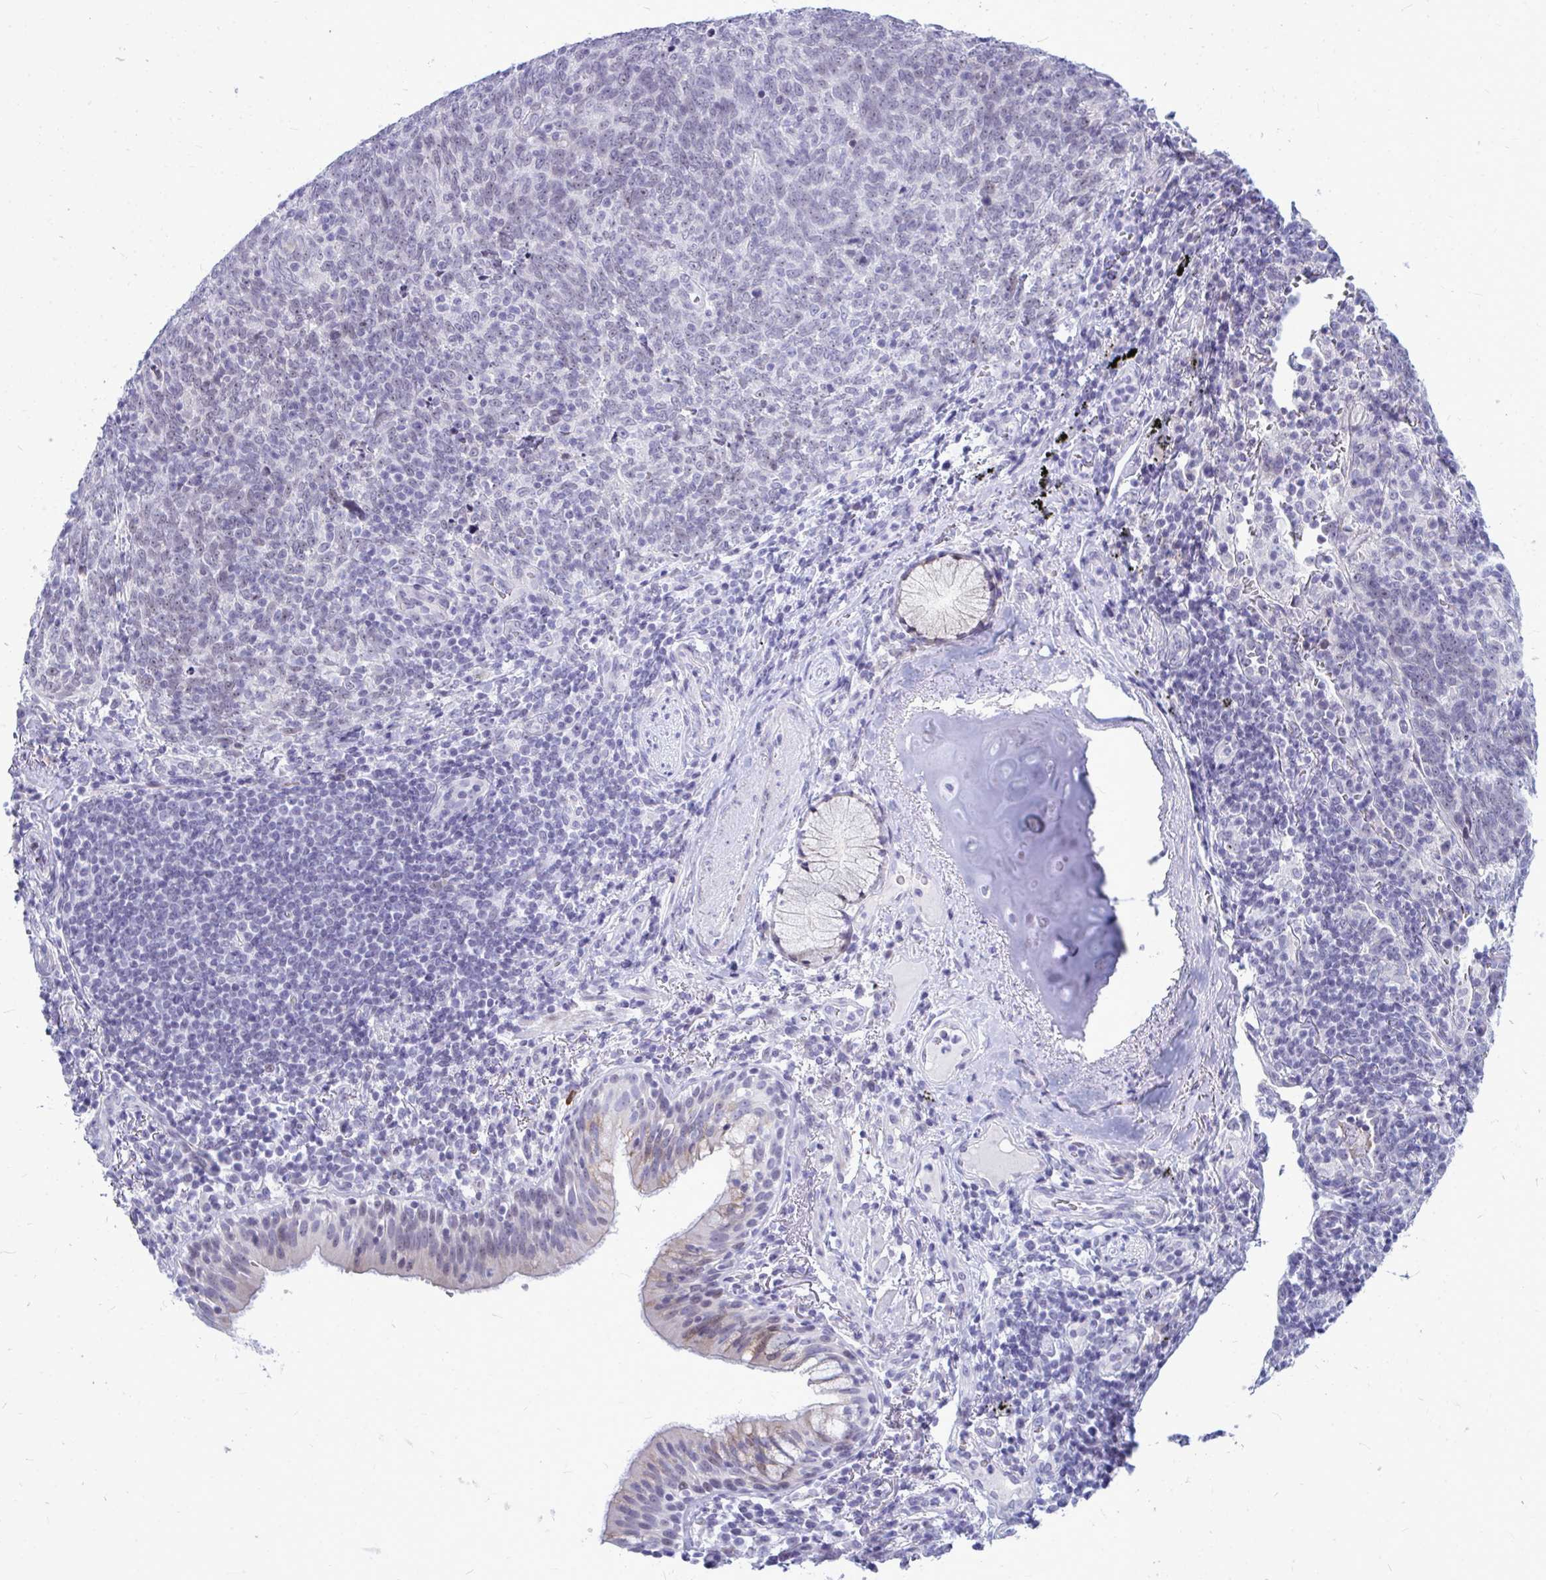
{"staining": {"intensity": "weak", "quantity": "<25%", "location": "nuclear"}, "tissue": "lung cancer", "cell_type": "Tumor cells", "image_type": "cancer", "snomed": [{"axis": "morphology", "description": "Squamous cell carcinoma, NOS"}, {"axis": "topography", "description": "Lung"}], "caption": "Tumor cells show no significant expression in squamous cell carcinoma (lung).", "gene": "ZSCAN25", "patient": {"sex": "female", "age": 72}}